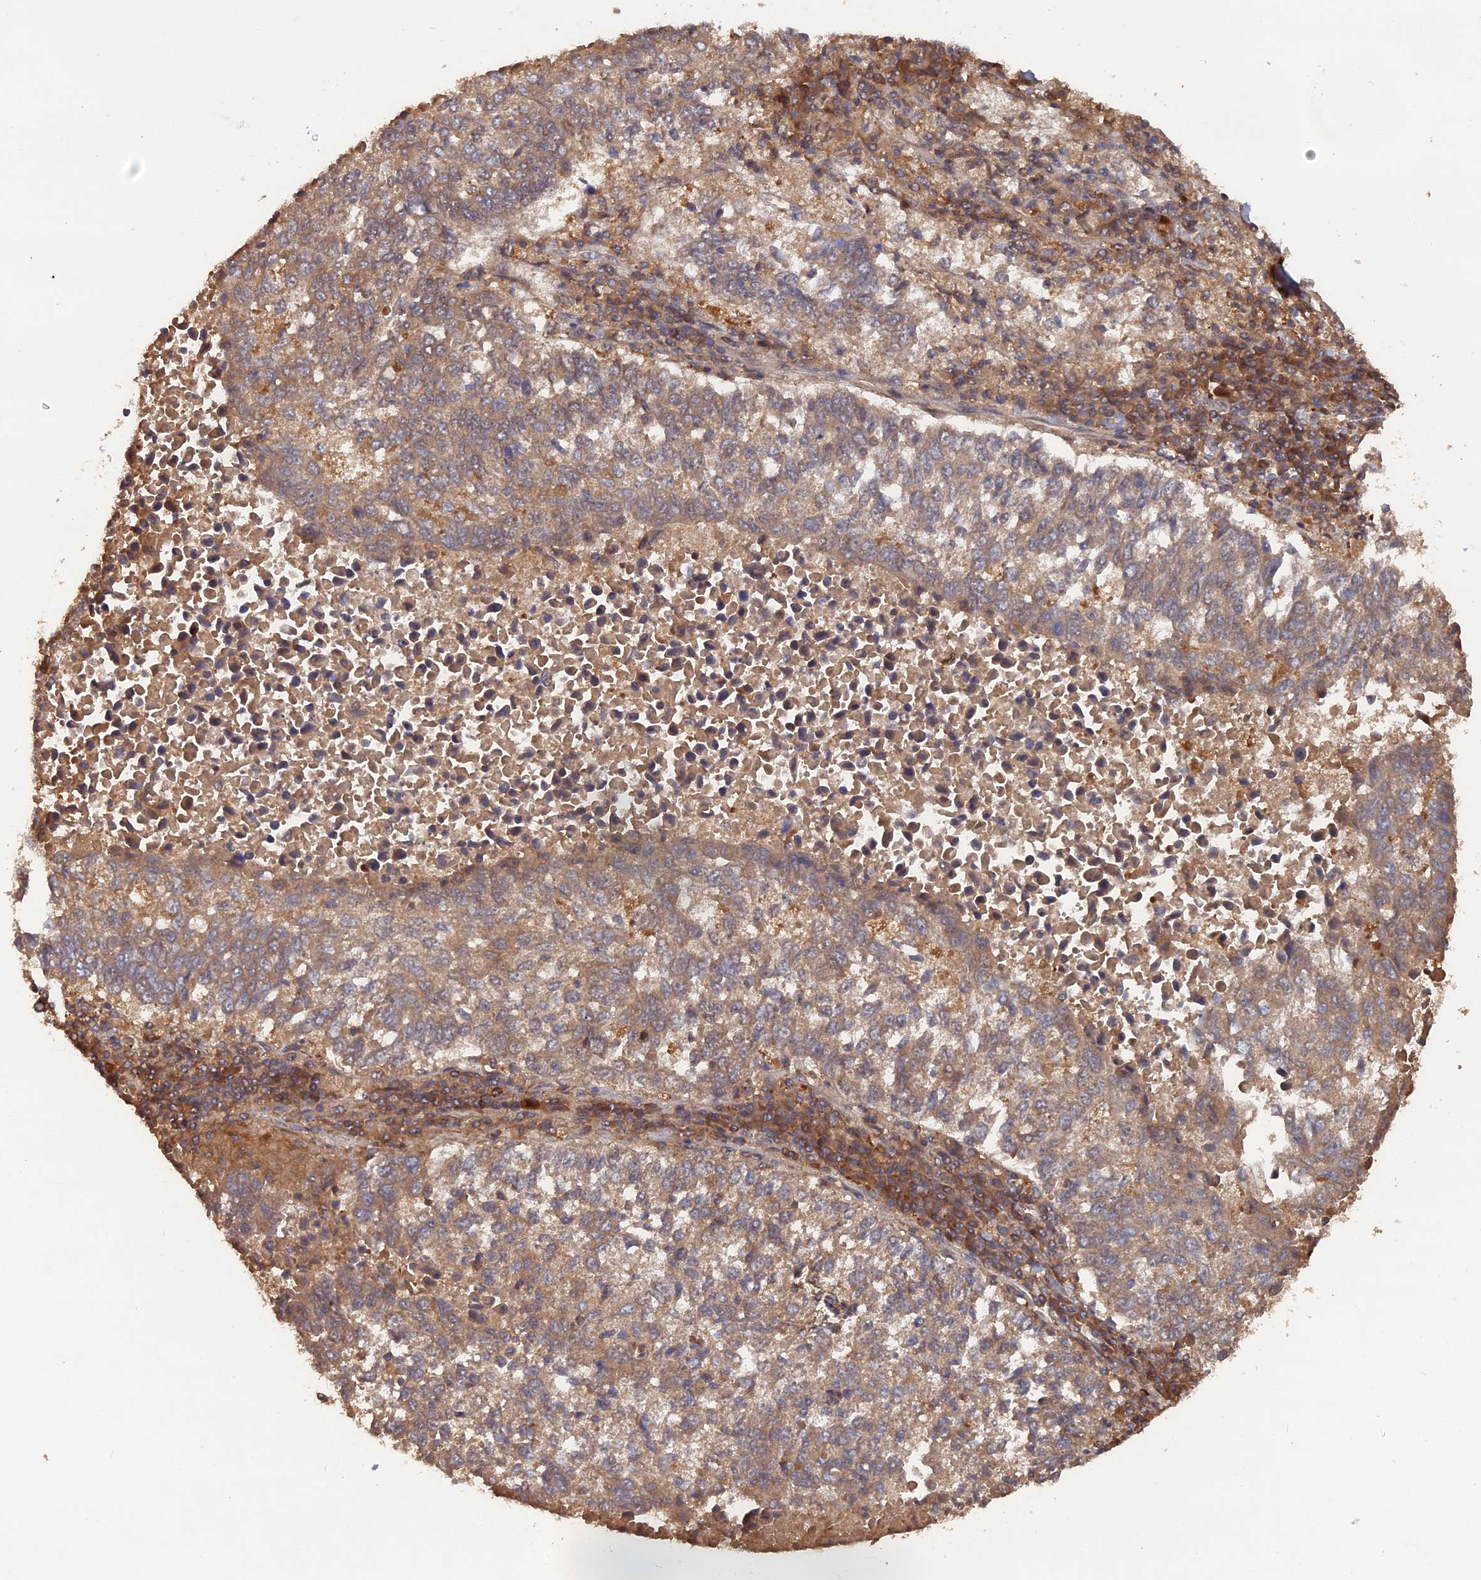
{"staining": {"intensity": "weak", "quantity": ">75%", "location": "cytoplasmic/membranous"}, "tissue": "lung cancer", "cell_type": "Tumor cells", "image_type": "cancer", "snomed": [{"axis": "morphology", "description": "Squamous cell carcinoma, NOS"}, {"axis": "topography", "description": "Lung"}], "caption": "Immunohistochemical staining of human lung cancer (squamous cell carcinoma) demonstrates weak cytoplasmic/membranous protein positivity in approximately >75% of tumor cells. The staining is performed using DAB (3,3'-diaminobenzidine) brown chromogen to label protein expression. The nuclei are counter-stained blue using hematoxylin.", "gene": "BLVRA", "patient": {"sex": "male", "age": 73}}